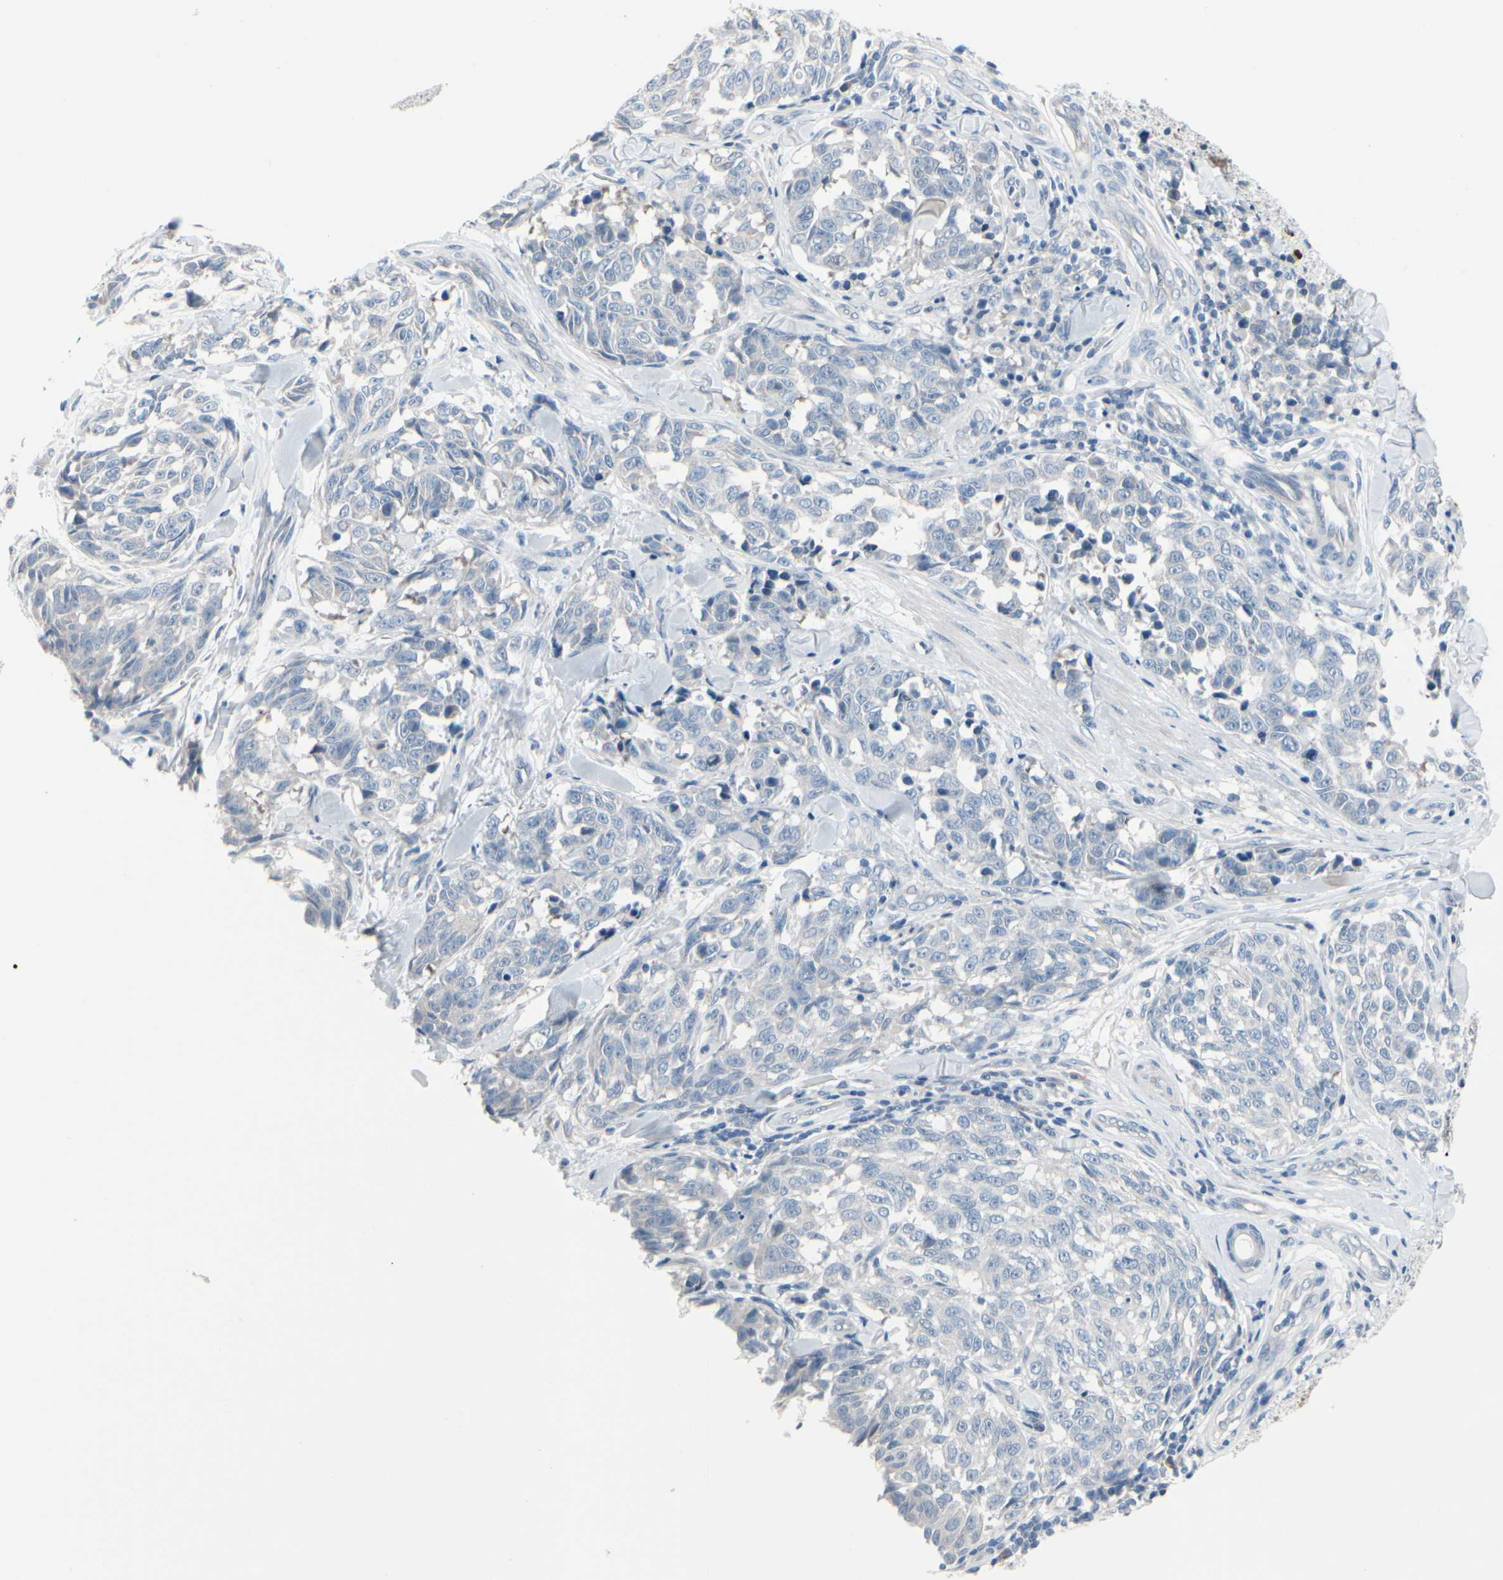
{"staining": {"intensity": "negative", "quantity": "none", "location": "none"}, "tissue": "melanoma", "cell_type": "Tumor cells", "image_type": "cancer", "snomed": [{"axis": "morphology", "description": "Malignant melanoma, NOS"}, {"axis": "topography", "description": "Skin"}], "caption": "Protein analysis of melanoma shows no significant expression in tumor cells.", "gene": "PGR", "patient": {"sex": "female", "age": 64}}